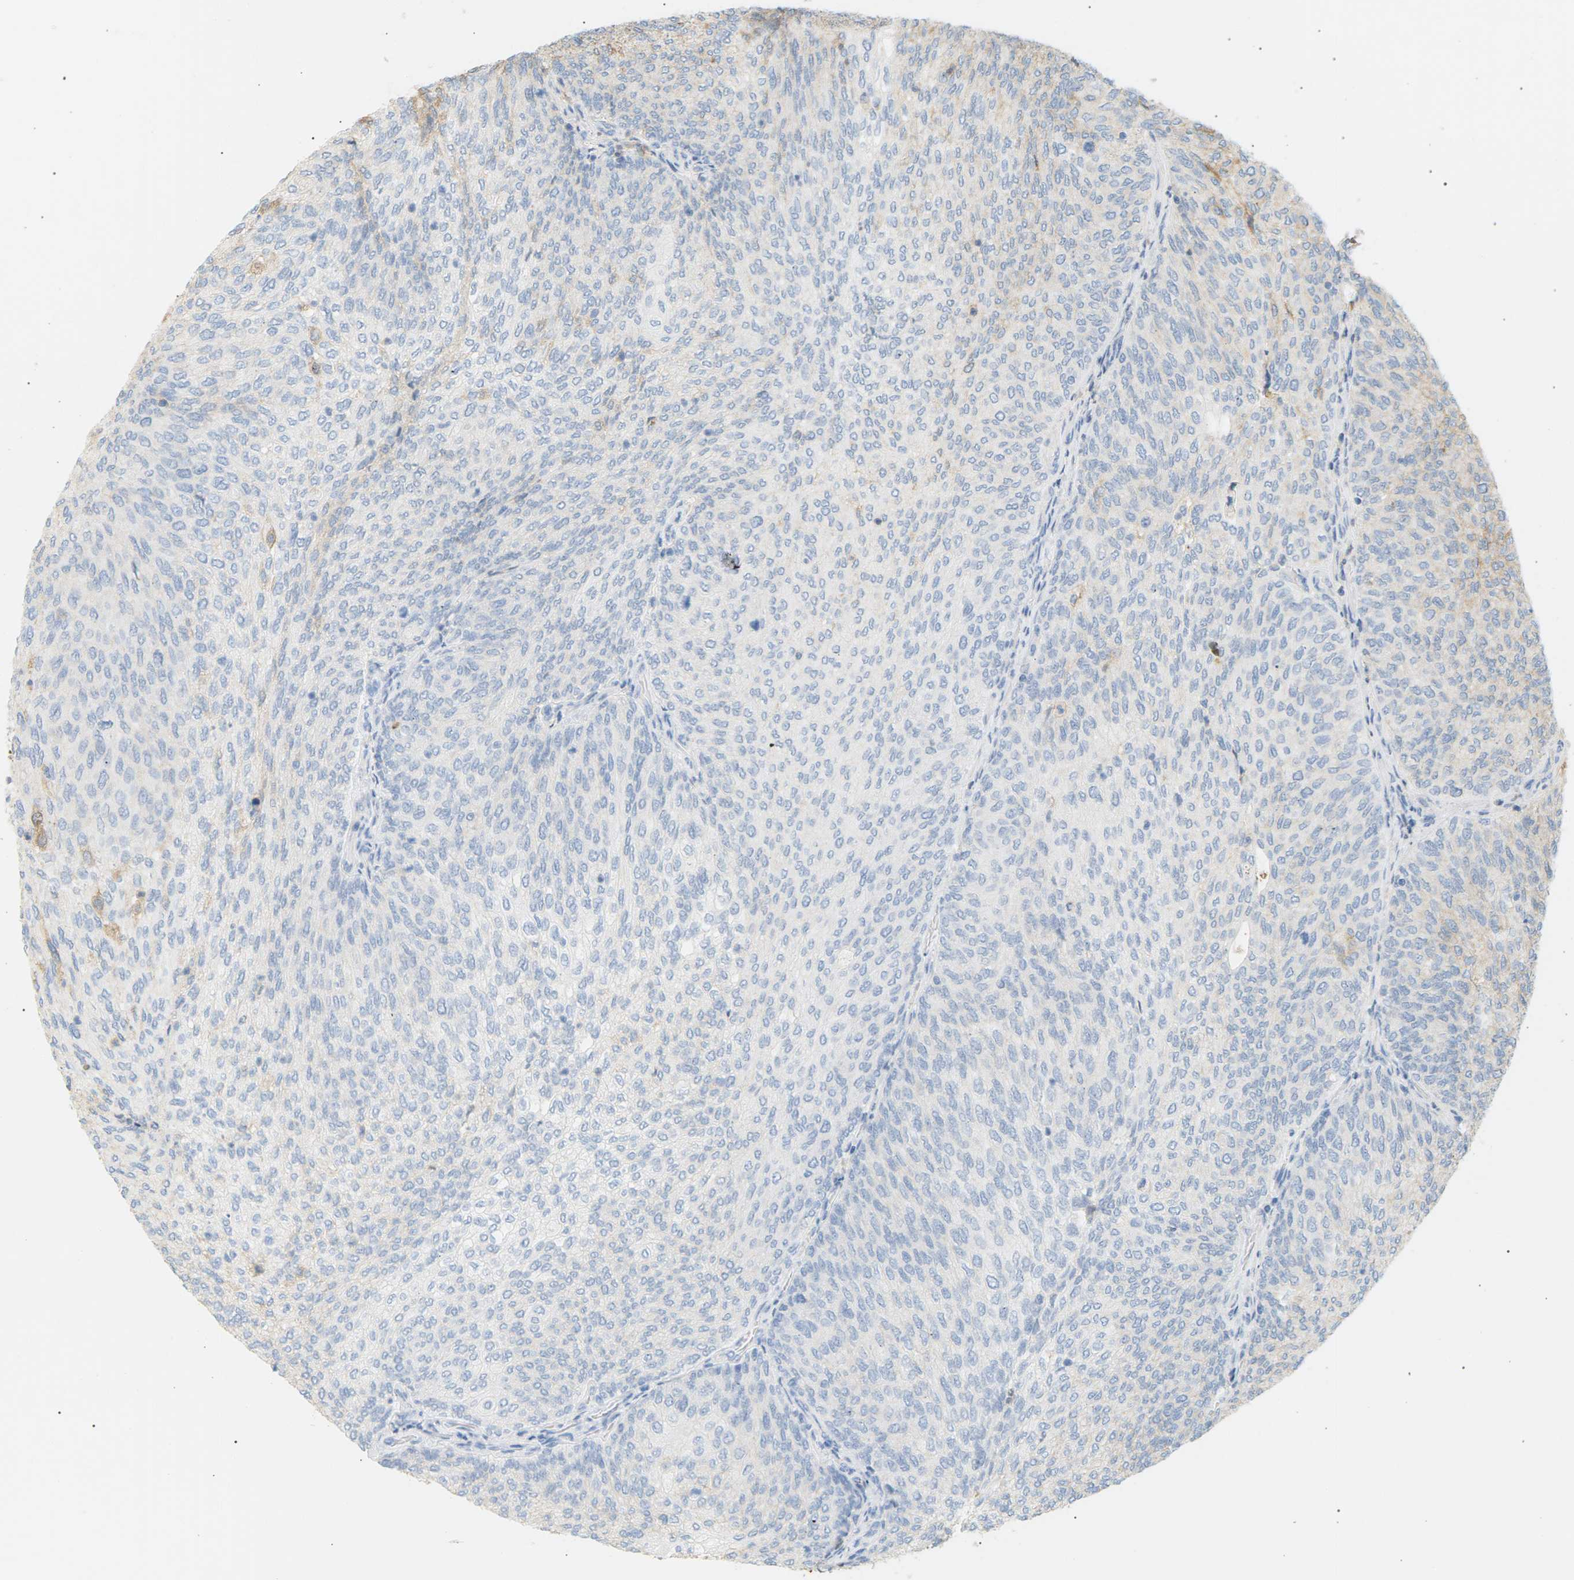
{"staining": {"intensity": "negative", "quantity": "none", "location": "none"}, "tissue": "urothelial cancer", "cell_type": "Tumor cells", "image_type": "cancer", "snomed": [{"axis": "morphology", "description": "Urothelial carcinoma, Low grade"}, {"axis": "topography", "description": "Urinary bladder"}], "caption": "Tumor cells show no significant protein staining in urothelial cancer. The staining was performed using DAB (3,3'-diaminobenzidine) to visualize the protein expression in brown, while the nuclei were stained in blue with hematoxylin (Magnification: 20x).", "gene": "IGLC3", "patient": {"sex": "female", "age": 79}}